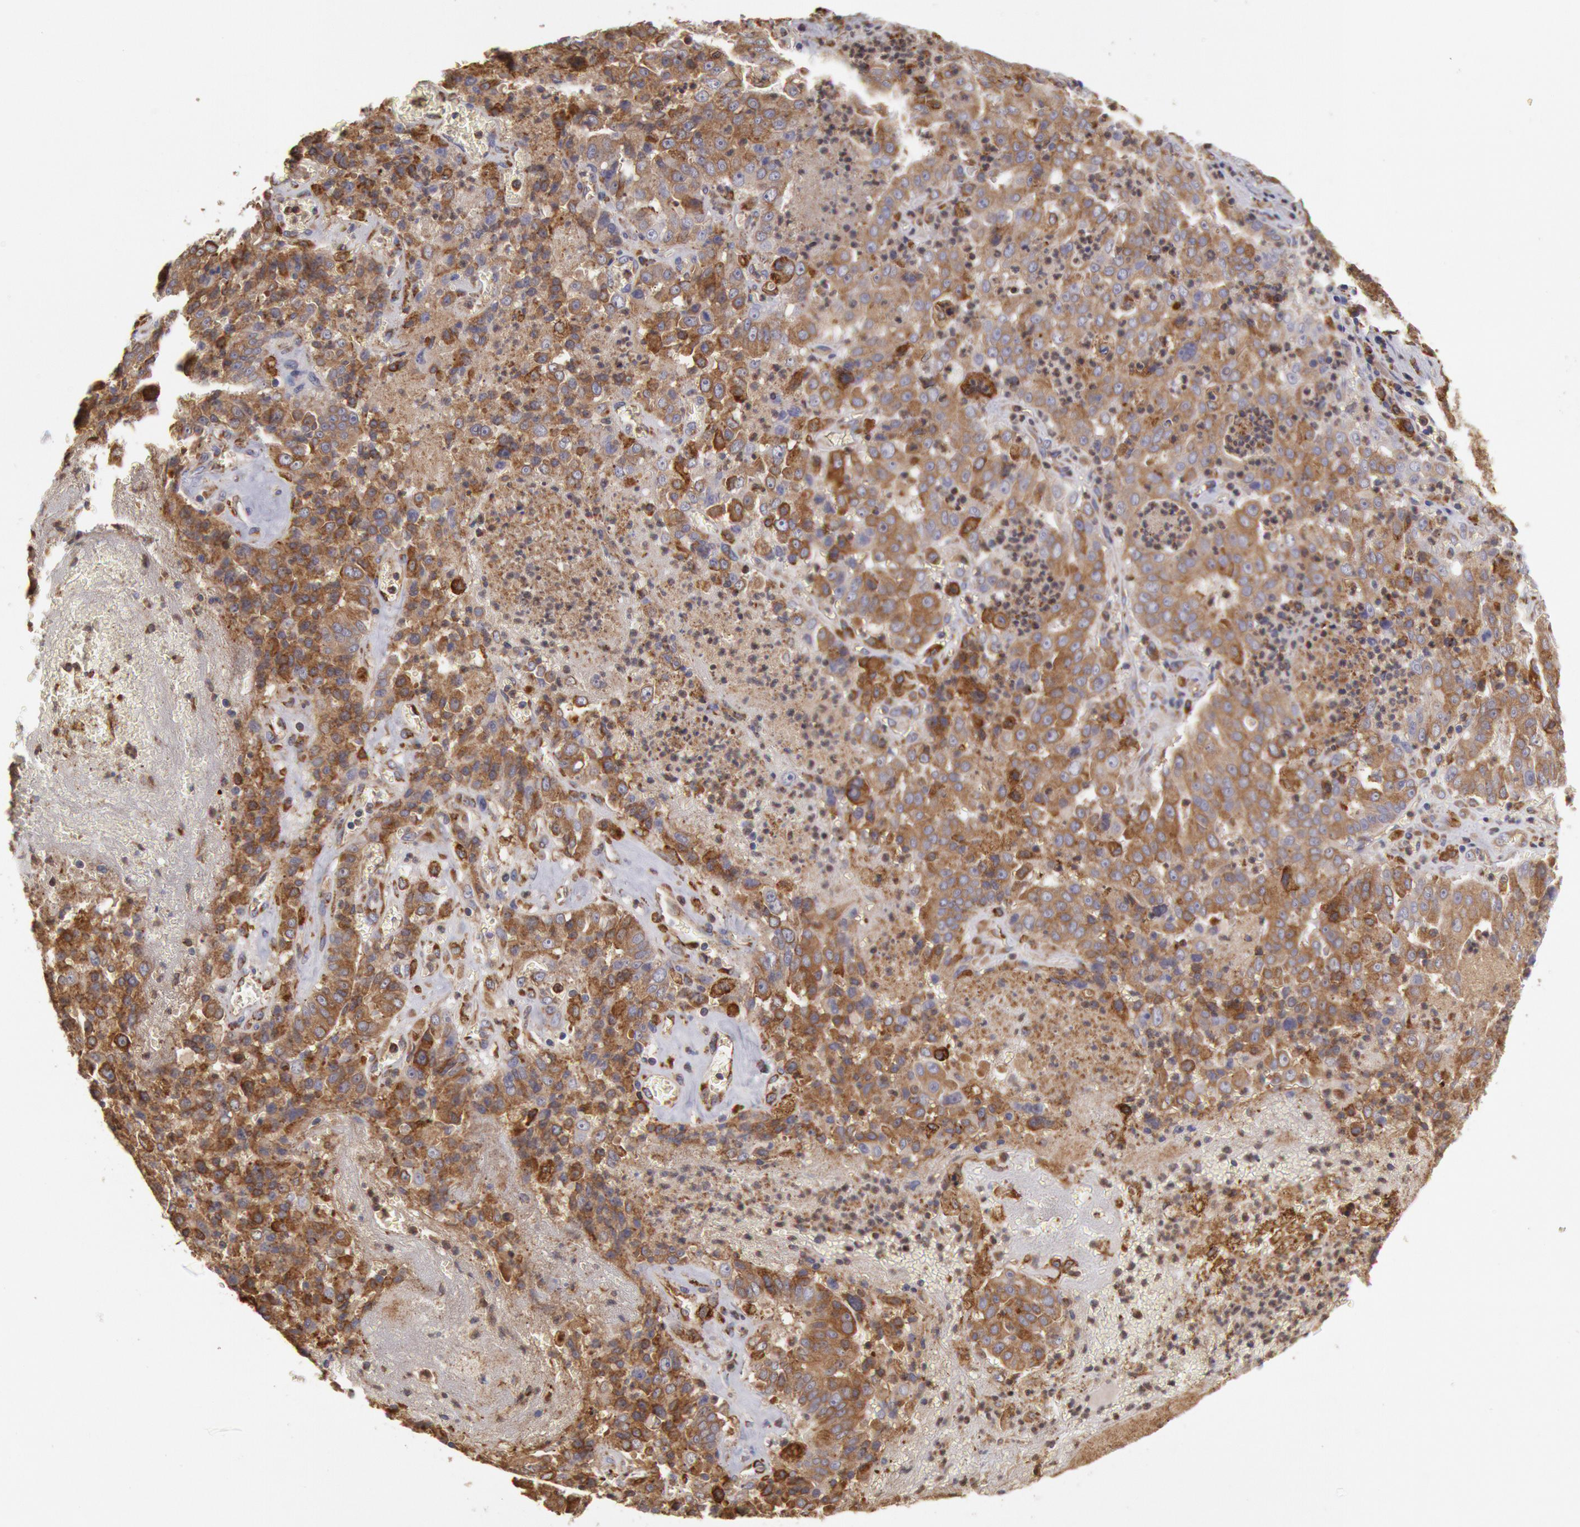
{"staining": {"intensity": "moderate", "quantity": ">75%", "location": "cytoplasmic/membranous"}, "tissue": "liver cancer", "cell_type": "Tumor cells", "image_type": "cancer", "snomed": [{"axis": "morphology", "description": "Cholangiocarcinoma"}, {"axis": "topography", "description": "Liver"}], "caption": "Liver cancer (cholangiocarcinoma) stained for a protein demonstrates moderate cytoplasmic/membranous positivity in tumor cells. (DAB IHC, brown staining for protein, blue staining for nuclei).", "gene": "ERP44", "patient": {"sex": "female", "age": 79}}